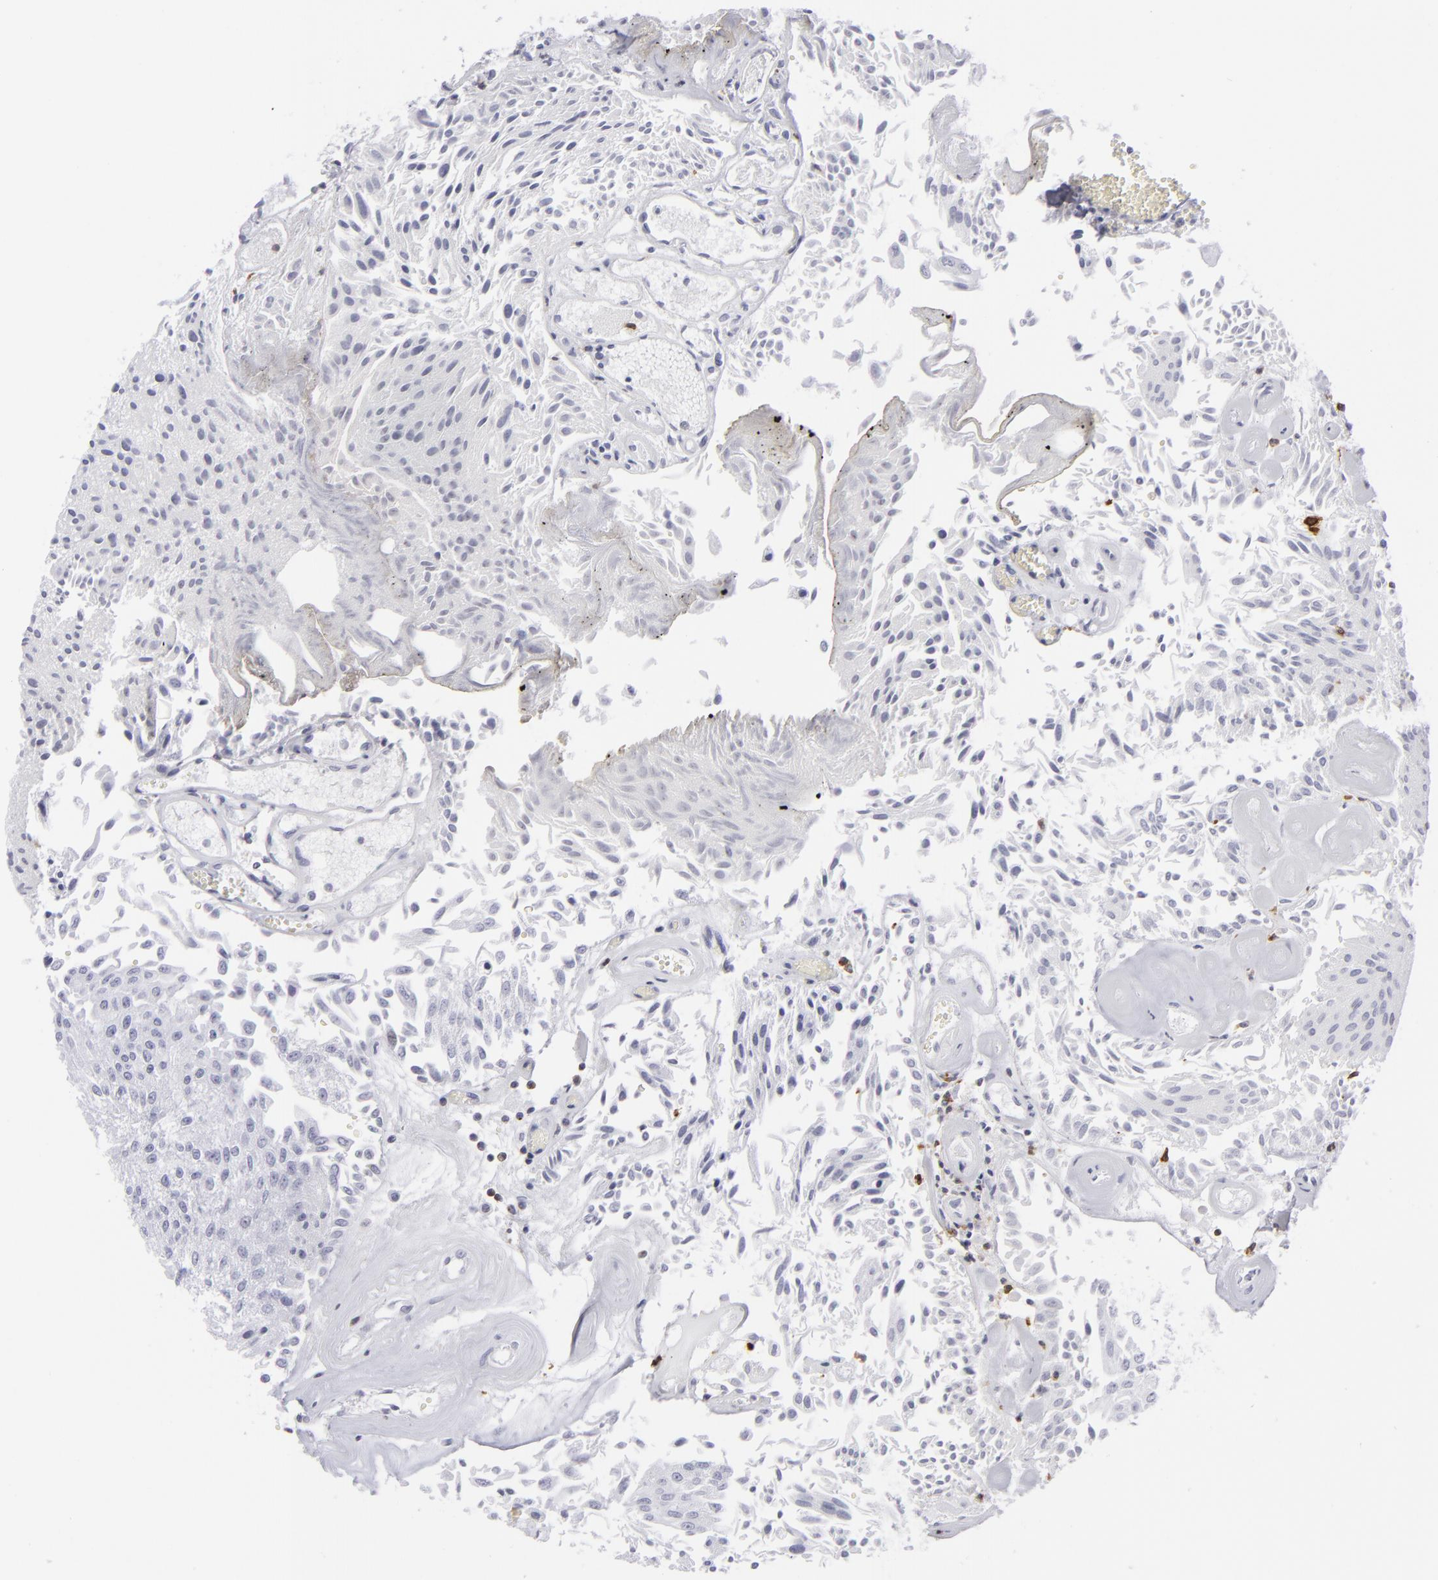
{"staining": {"intensity": "negative", "quantity": "none", "location": "none"}, "tissue": "urothelial cancer", "cell_type": "Tumor cells", "image_type": "cancer", "snomed": [{"axis": "morphology", "description": "Urothelial carcinoma, Low grade"}, {"axis": "topography", "description": "Urinary bladder"}], "caption": "IHC of urothelial carcinoma (low-grade) demonstrates no positivity in tumor cells.", "gene": "CD7", "patient": {"sex": "male", "age": 86}}